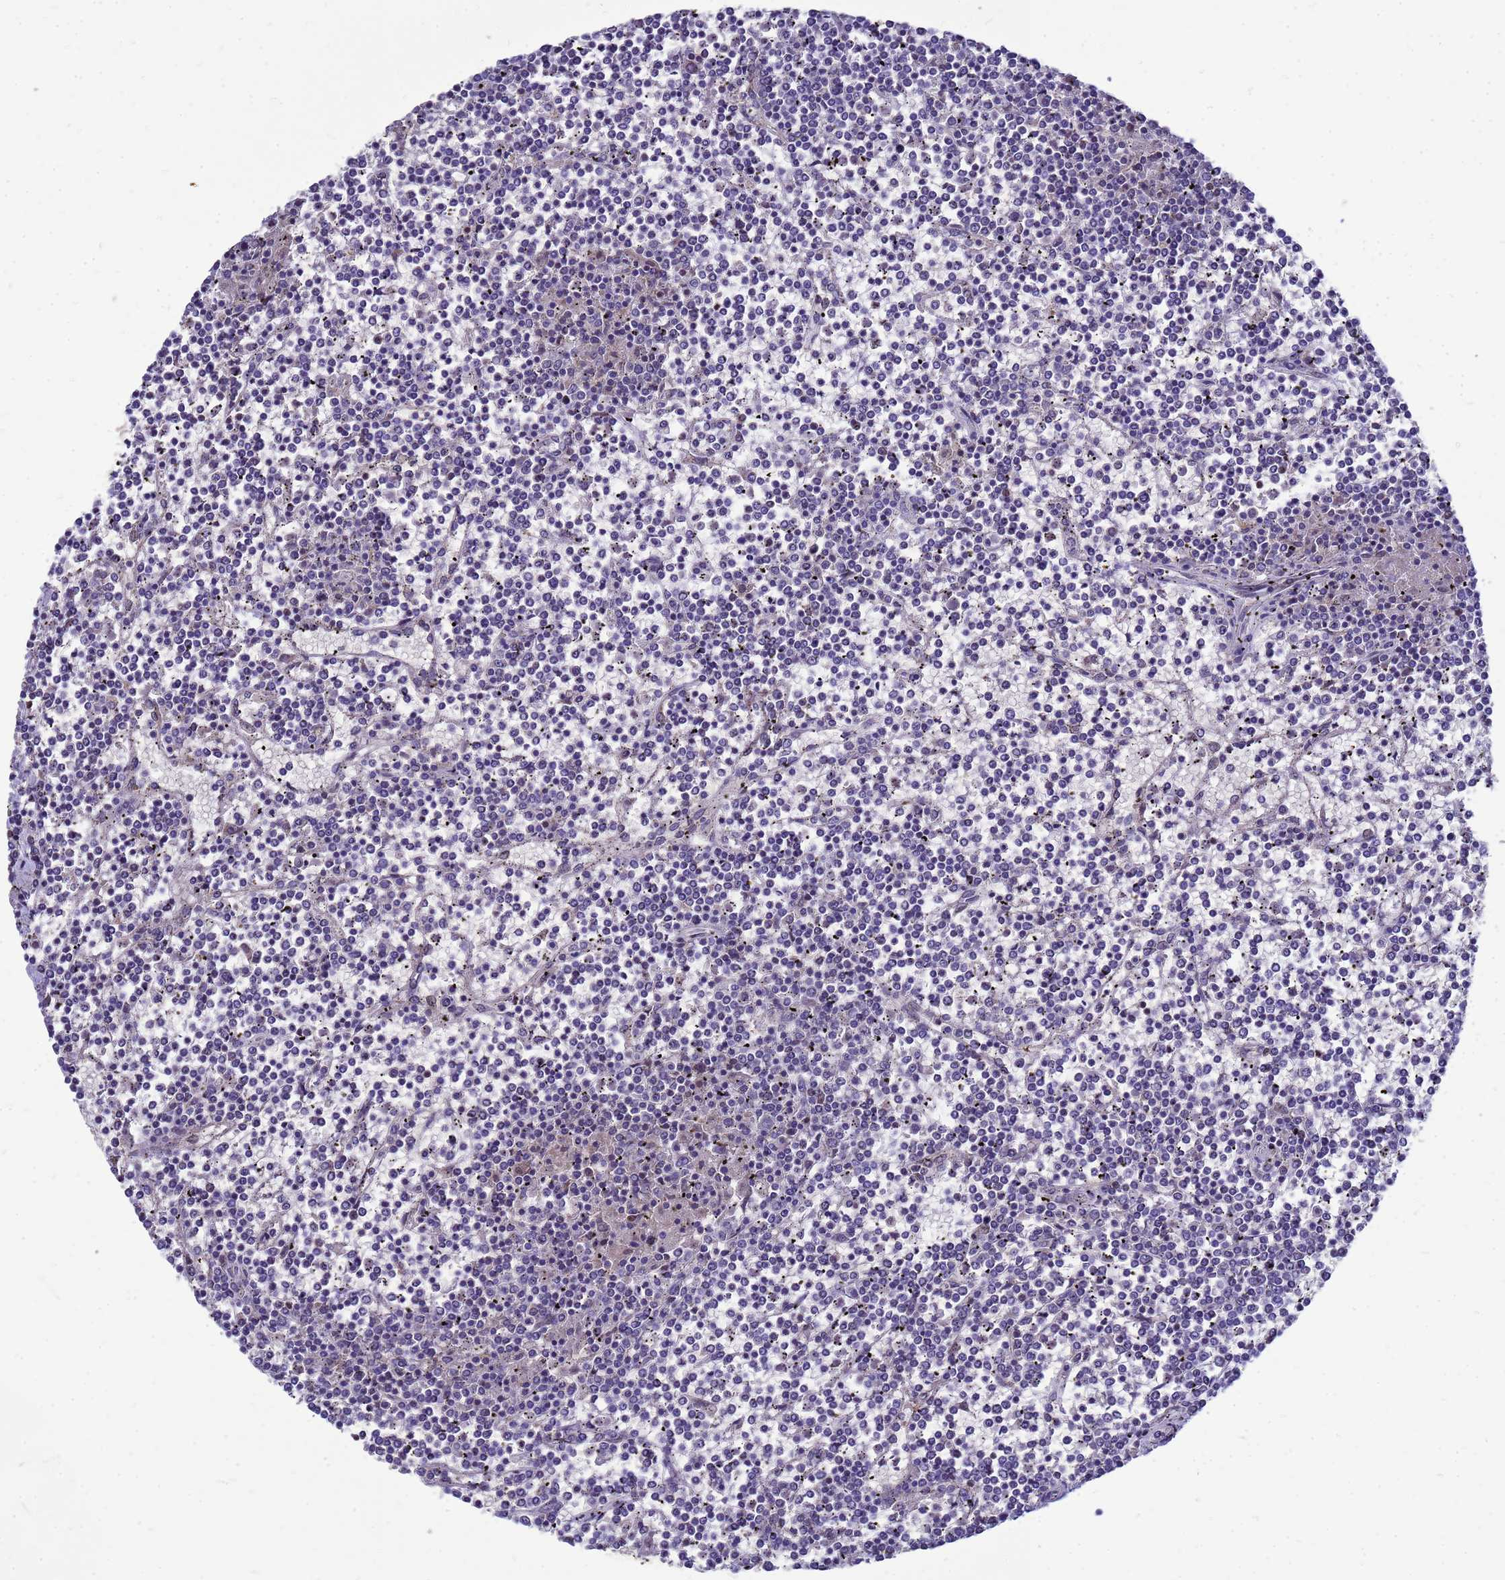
{"staining": {"intensity": "negative", "quantity": "none", "location": "none"}, "tissue": "lymphoma", "cell_type": "Tumor cells", "image_type": "cancer", "snomed": [{"axis": "morphology", "description": "Malignant lymphoma, non-Hodgkin's type, Low grade"}, {"axis": "topography", "description": "Spleen"}], "caption": "Lymphoma was stained to show a protein in brown. There is no significant positivity in tumor cells.", "gene": "EIF4EBP3", "patient": {"sex": "female", "age": 19}}